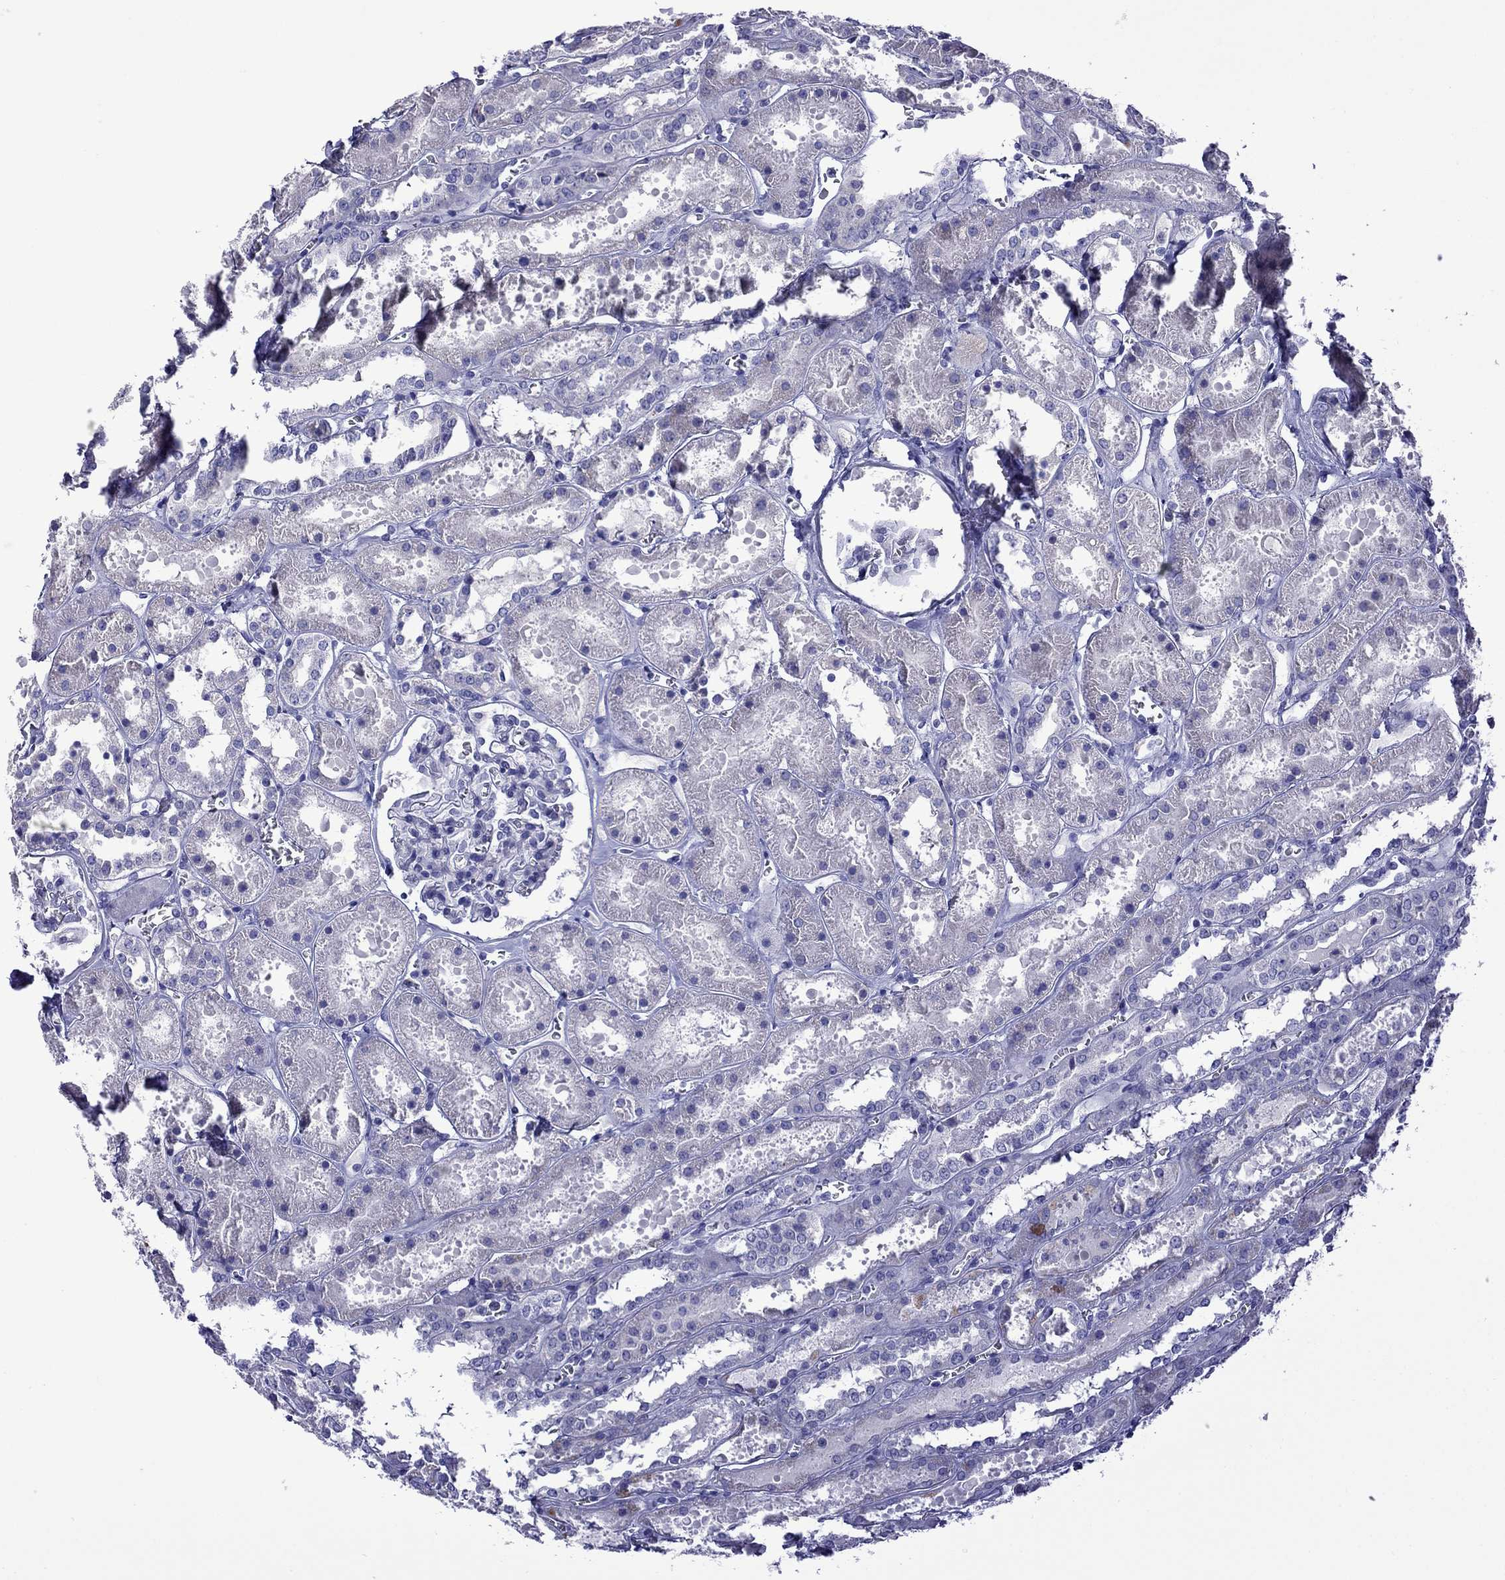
{"staining": {"intensity": "negative", "quantity": "none", "location": "none"}, "tissue": "kidney", "cell_type": "Cells in glomeruli", "image_type": "normal", "snomed": [{"axis": "morphology", "description": "Normal tissue, NOS"}, {"axis": "topography", "description": "Kidney"}], "caption": "High power microscopy image of an immunohistochemistry (IHC) photomicrograph of unremarkable kidney, revealing no significant positivity in cells in glomeruli. The staining was performed using DAB (3,3'-diaminobenzidine) to visualize the protein expression in brown, while the nuclei were stained in blue with hematoxylin (Magnification: 20x).", "gene": "STAR", "patient": {"sex": "female", "age": 41}}